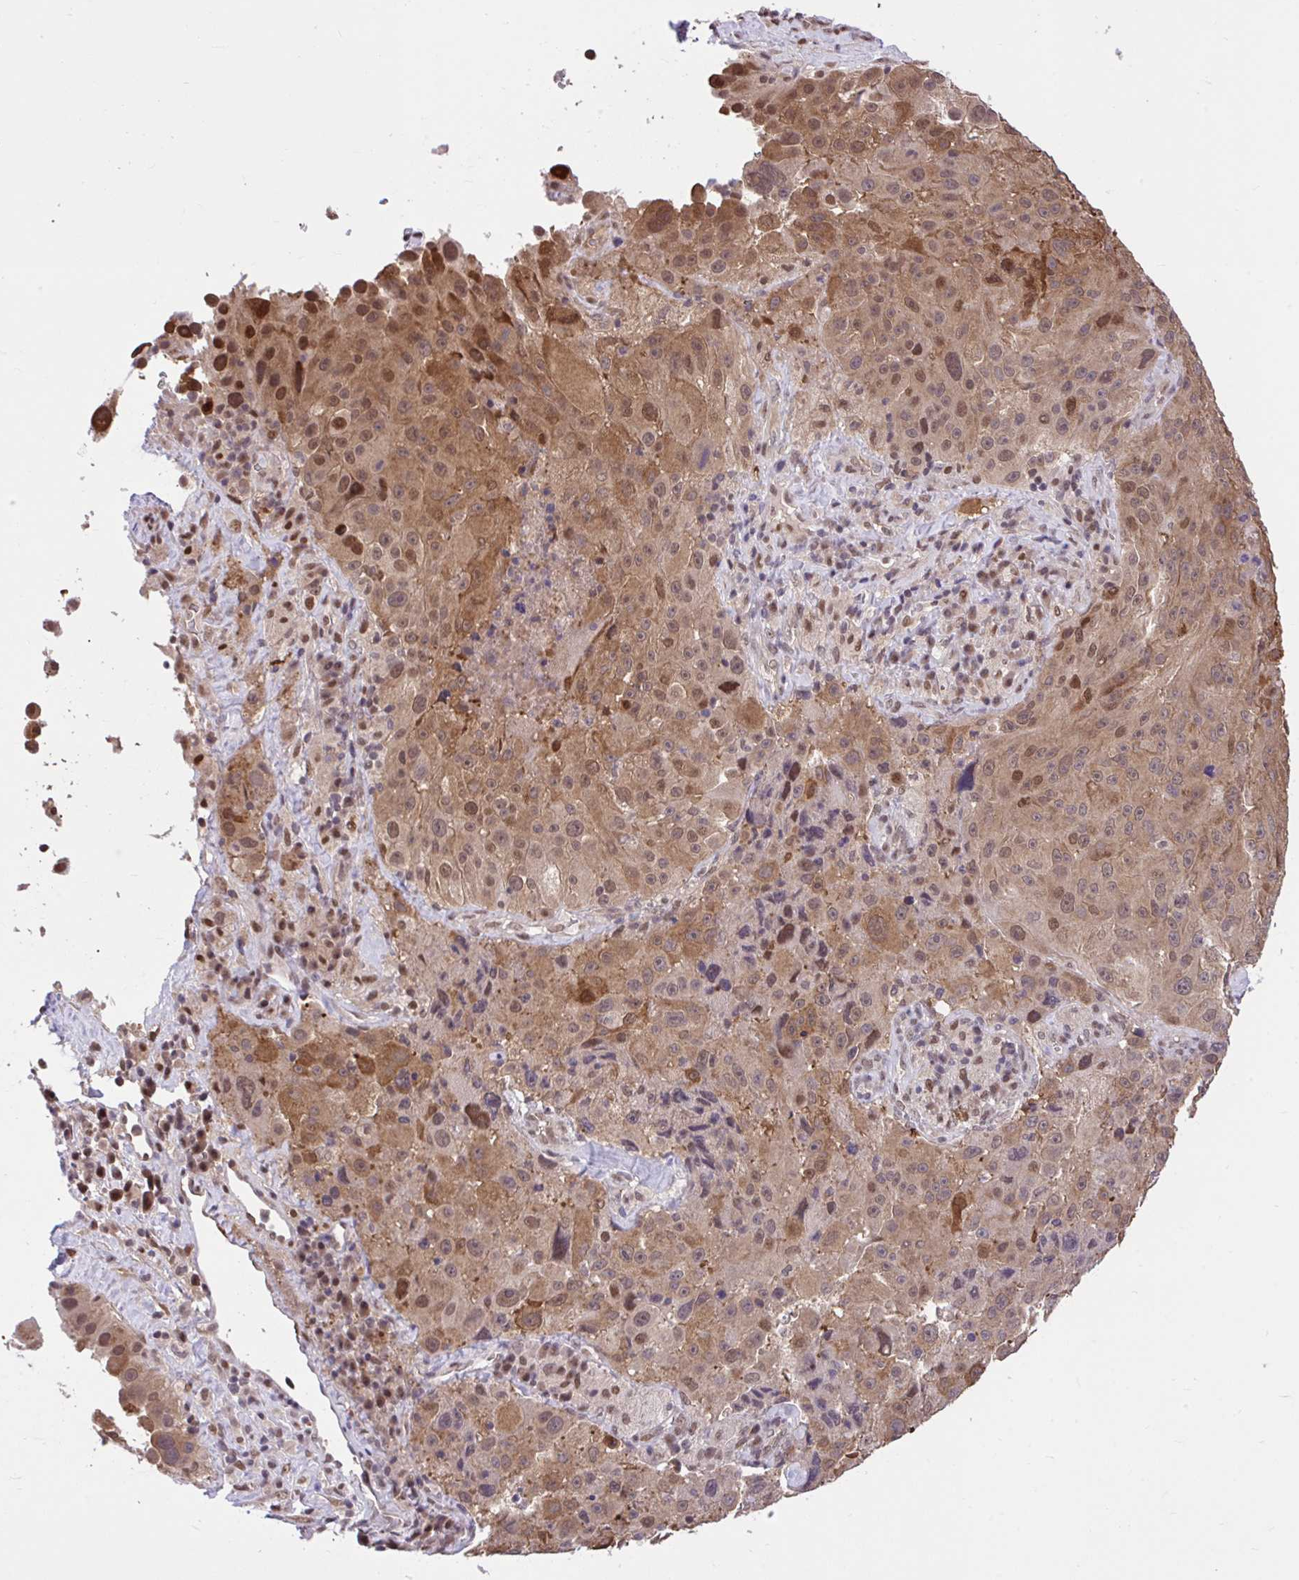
{"staining": {"intensity": "moderate", "quantity": ">75%", "location": "cytoplasmic/membranous,nuclear"}, "tissue": "melanoma", "cell_type": "Tumor cells", "image_type": "cancer", "snomed": [{"axis": "morphology", "description": "Malignant melanoma, Metastatic site"}, {"axis": "topography", "description": "Lymph node"}], "caption": "Immunohistochemical staining of human malignant melanoma (metastatic site) exhibits medium levels of moderate cytoplasmic/membranous and nuclear protein staining in about >75% of tumor cells. The protein is stained brown, and the nuclei are stained in blue (DAB (3,3'-diaminobenzidine) IHC with brightfield microscopy, high magnification).", "gene": "GLIS3", "patient": {"sex": "male", "age": 62}}